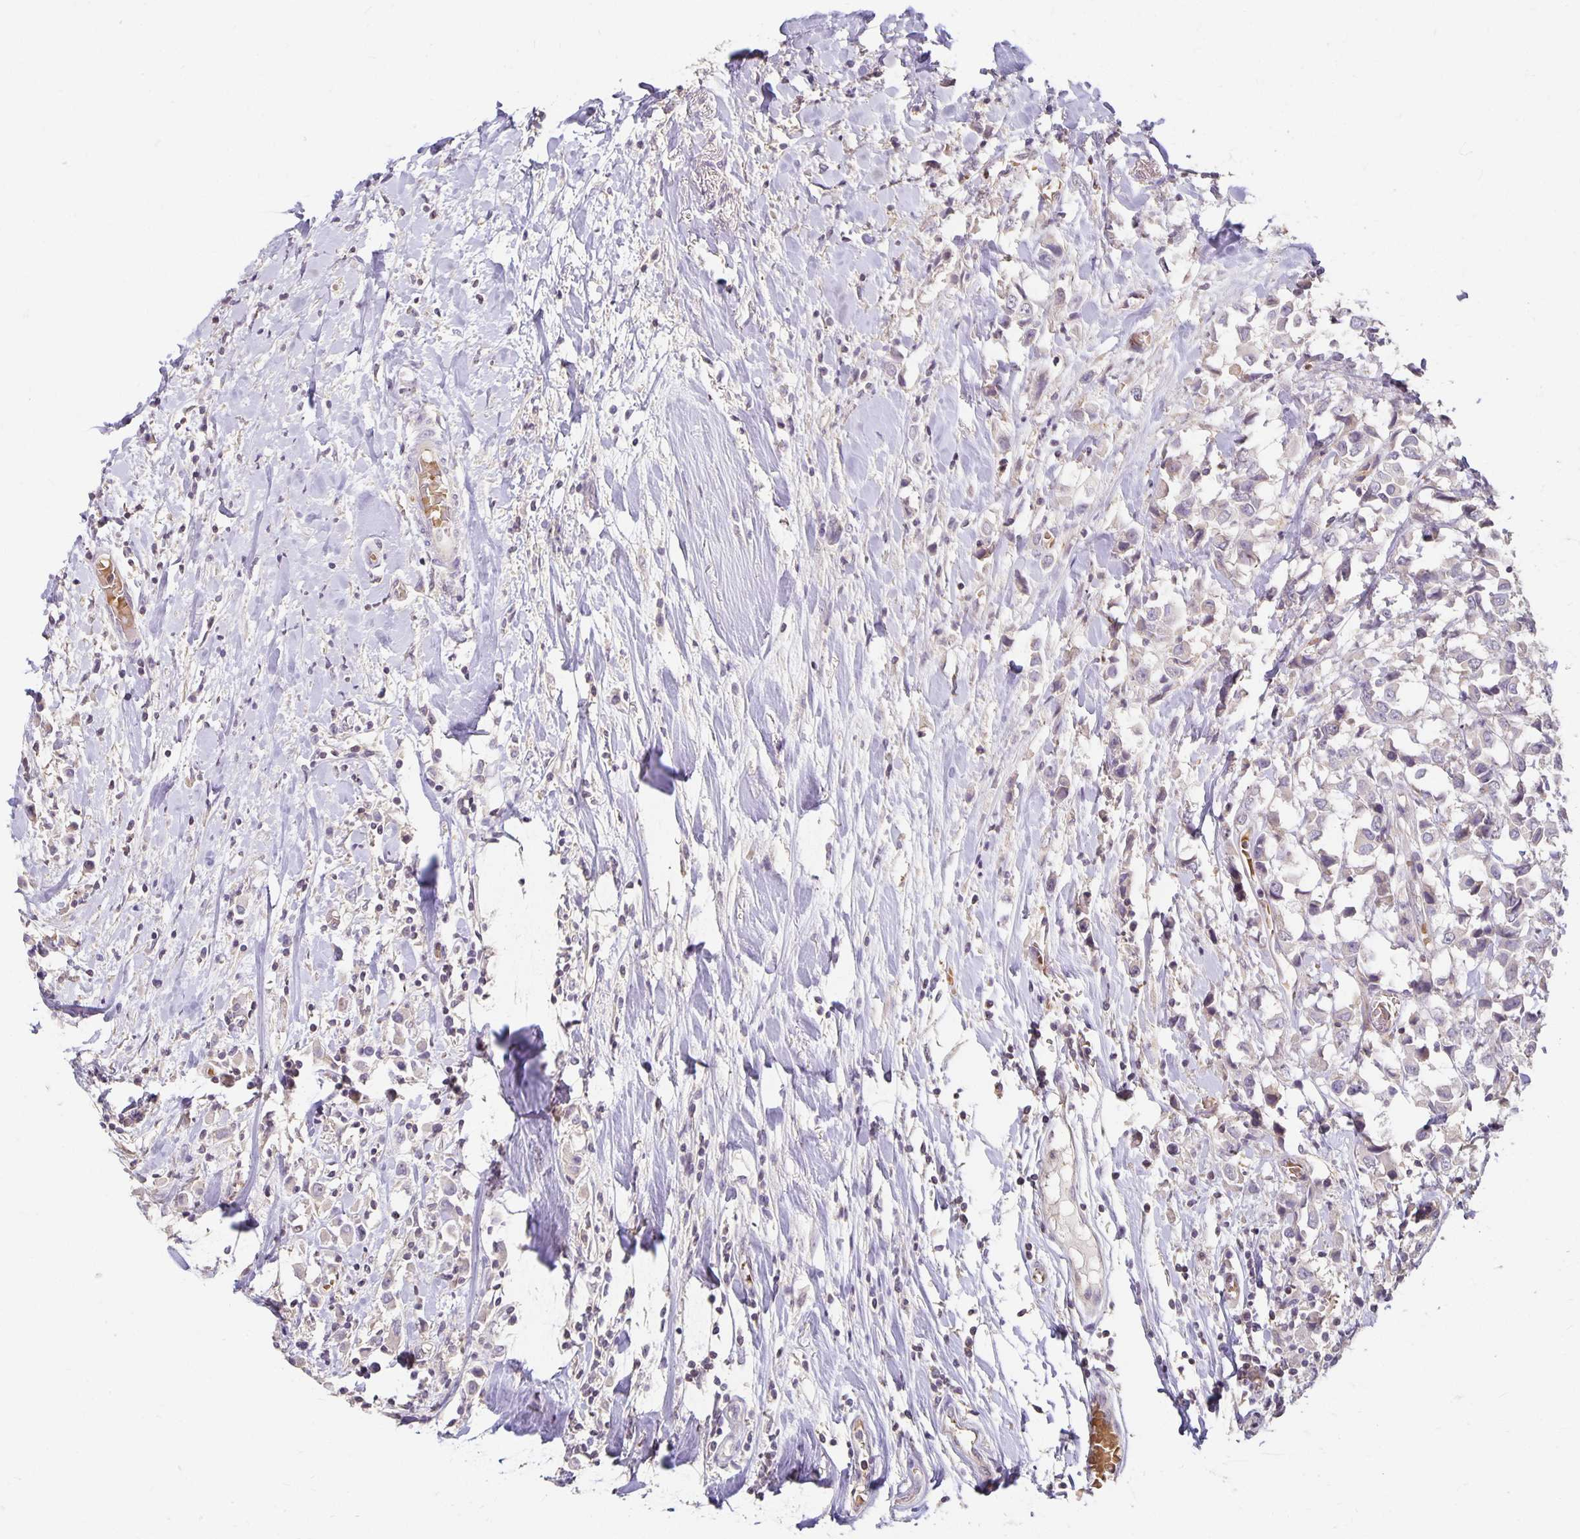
{"staining": {"intensity": "negative", "quantity": "none", "location": "none"}, "tissue": "breast cancer", "cell_type": "Tumor cells", "image_type": "cancer", "snomed": [{"axis": "morphology", "description": "Duct carcinoma"}, {"axis": "topography", "description": "Breast"}], "caption": "Tumor cells show no significant protein positivity in breast cancer (invasive ductal carcinoma).", "gene": "CST6", "patient": {"sex": "female", "age": 61}}